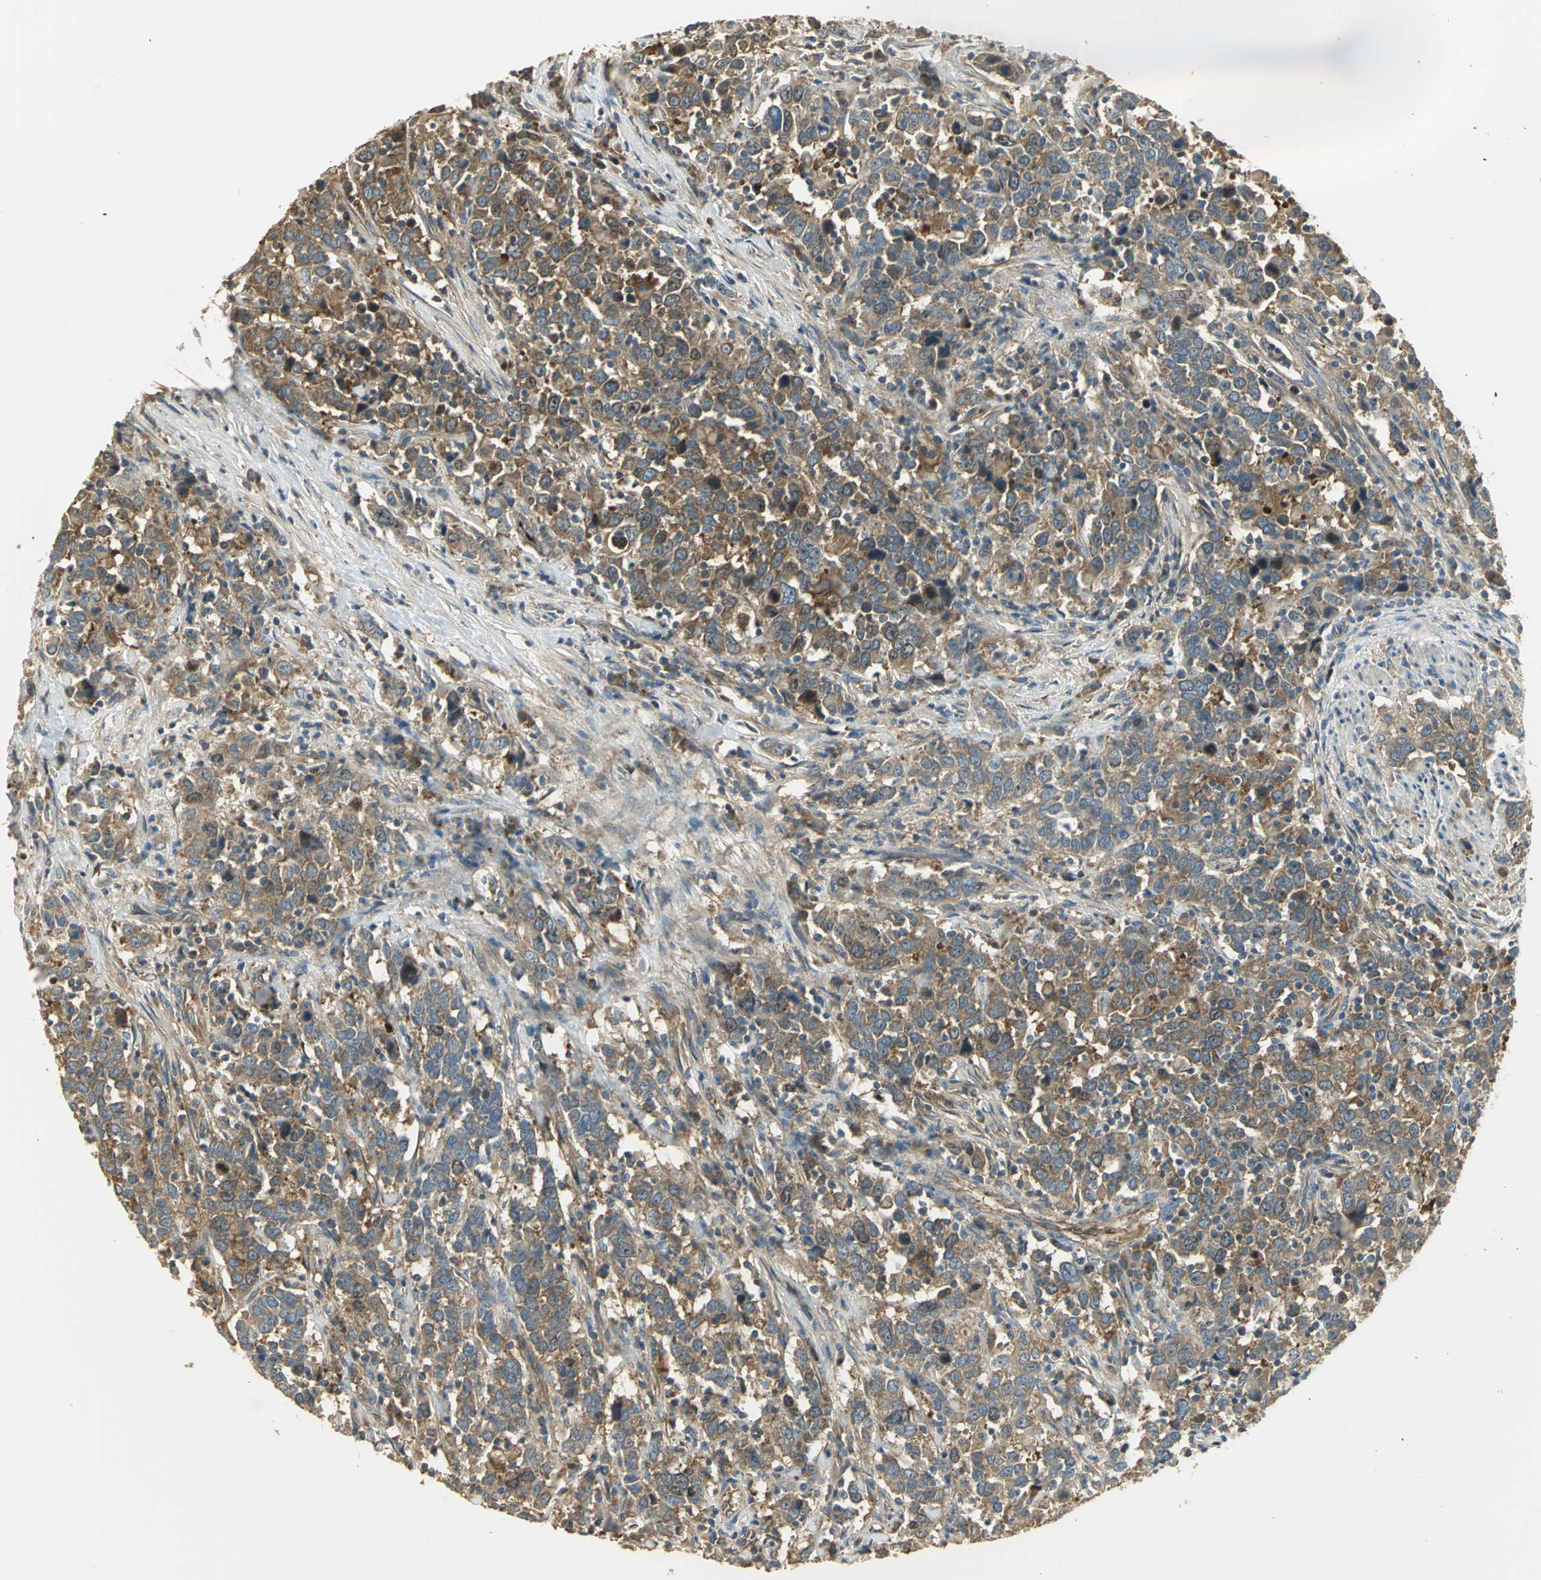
{"staining": {"intensity": "moderate", "quantity": ">75%", "location": "cytoplasmic/membranous"}, "tissue": "urothelial cancer", "cell_type": "Tumor cells", "image_type": "cancer", "snomed": [{"axis": "morphology", "description": "Urothelial carcinoma, High grade"}, {"axis": "topography", "description": "Urinary bladder"}], "caption": "Immunohistochemistry (IHC) photomicrograph of human urothelial cancer stained for a protein (brown), which demonstrates medium levels of moderate cytoplasmic/membranous positivity in approximately >75% of tumor cells.", "gene": "RARS1", "patient": {"sex": "male", "age": 61}}